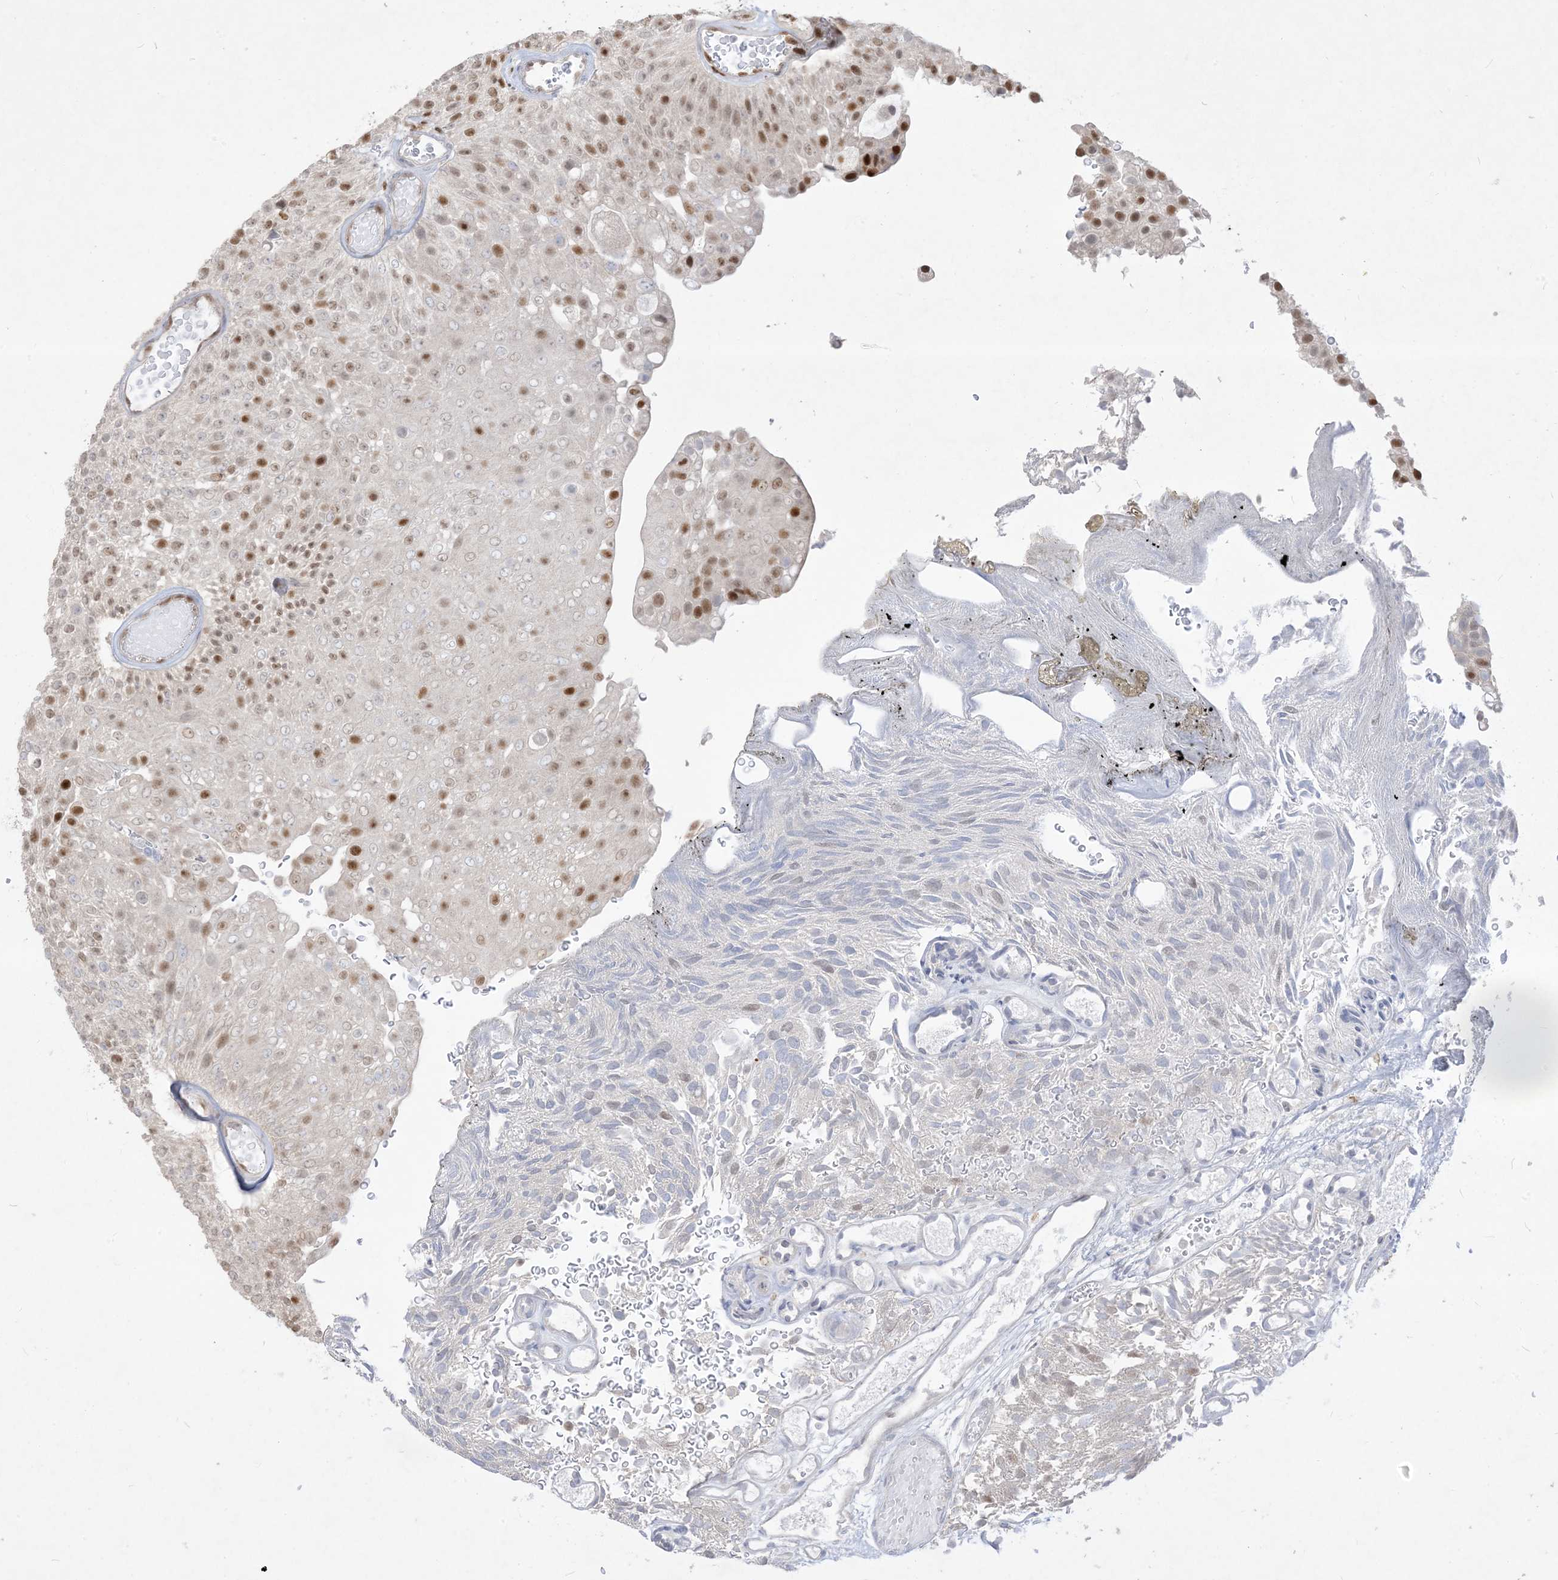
{"staining": {"intensity": "strong", "quantity": ">75%", "location": "nuclear"}, "tissue": "urothelial cancer", "cell_type": "Tumor cells", "image_type": "cancer", "snomed": [{"axis": "morphology", "description": "Urothelial carcinoma, Low grade"}, {"axis": "topography", "description": "Urinary bladder"}], "caption": "Strong nuclear protein positivity is present in approximately >75% of tumor cells in urothelial carcinoma (low-grade).", "gene": "BHLHE40", "patient": {"sex": "male", "age": 78}}